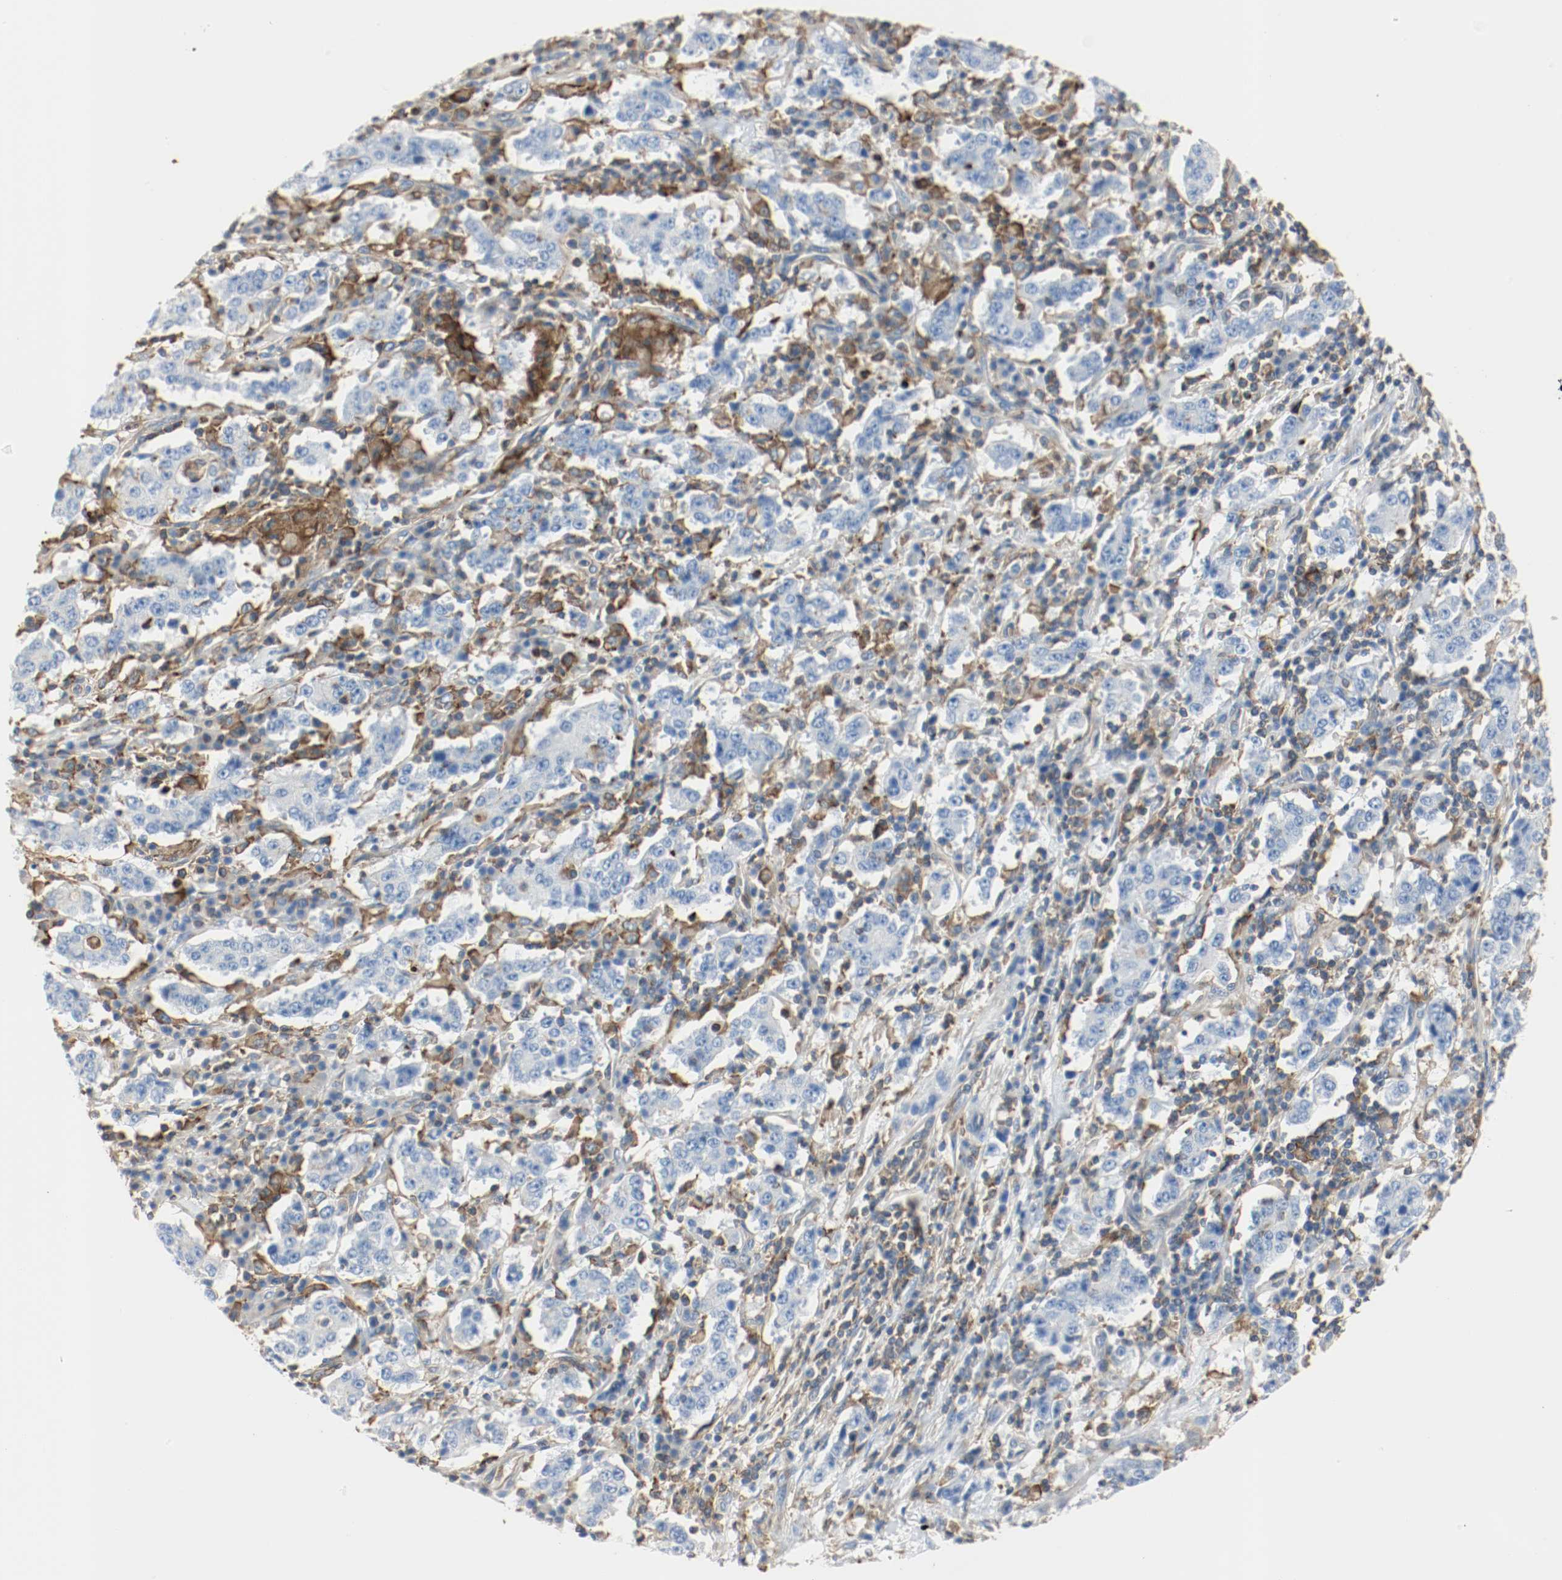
{"staining": {"intensity": "negative", "quantity": "none", "location": "none"}, "tissue": "stomach cancer", "cell_type": "Tumor cells", "image_type": "cancer", "snomed": [{"axis": "morphology", "description": "Normal tissue, NOS"}, {"axis": "morphology", "description": "Adenocarcinoma, NOS"}, {"axis": "topography", "description": "Stomach, upper"}, {"axis": "topography", "description": "Stomach"}], "caption": "A high-resolution histopathology image shows IHC staining of adenocarcinoma (stomach), which shows no significant positivity in tumor cells.", "gene": "ARPC1B", "patient": {"sex": "male", "age": 59}}